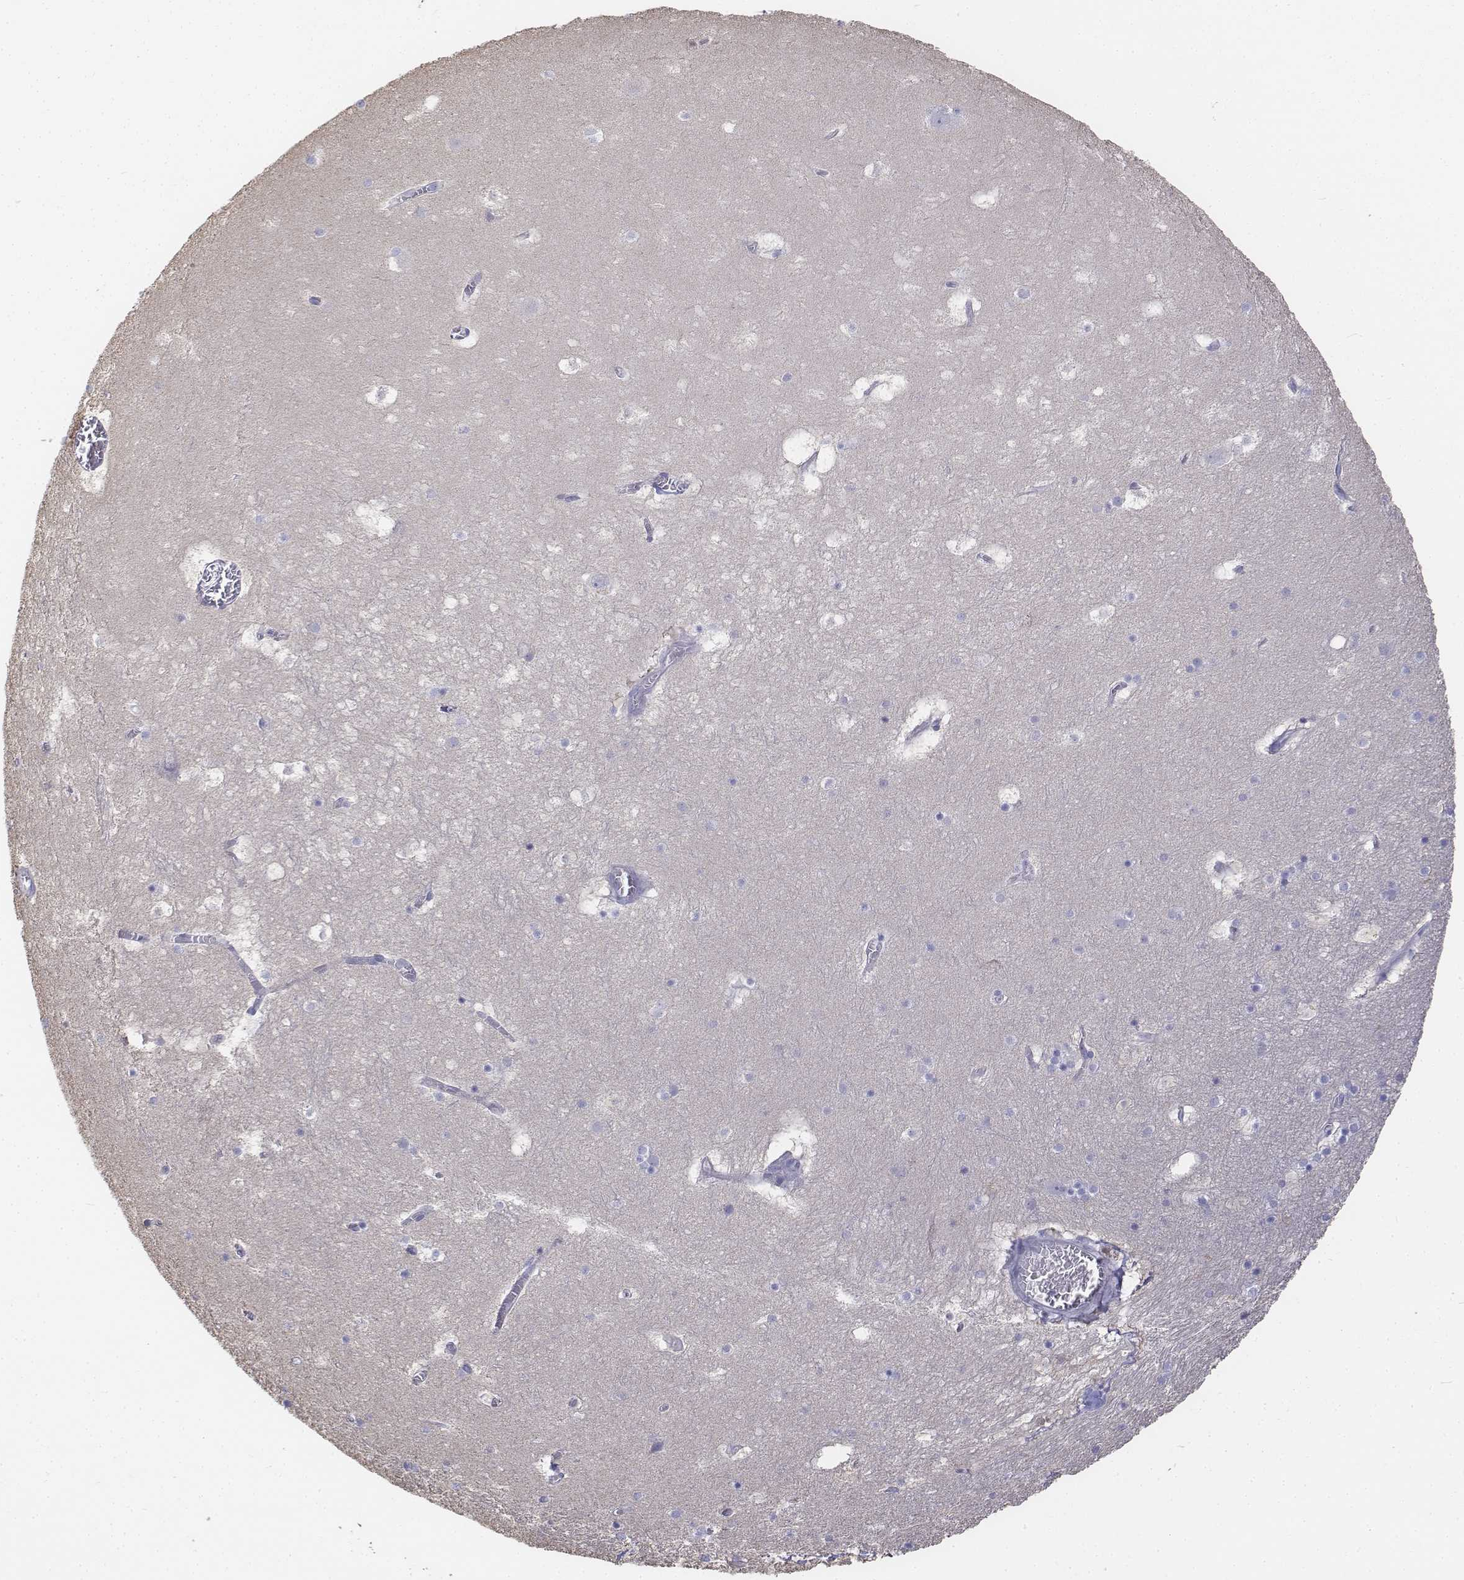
{"staining": {"intensity": "negative", "quantity": "none", "location": "none"}, "tissue": "hippocampus", "cell_type": "Glial cells", "image_type": "normal", "snomed": [{"axis": "morphology", "description": "Normal tissue, NOS"}, {"axis": "topography", "description": "Hippocampus"}], "caption": "This is a micrograph of immunohistochemistry staining of benign hippocampus, which shows no positivity in glial cells.", "gene": "LGSN", "patient": {"sex": "male", "age": 45}}